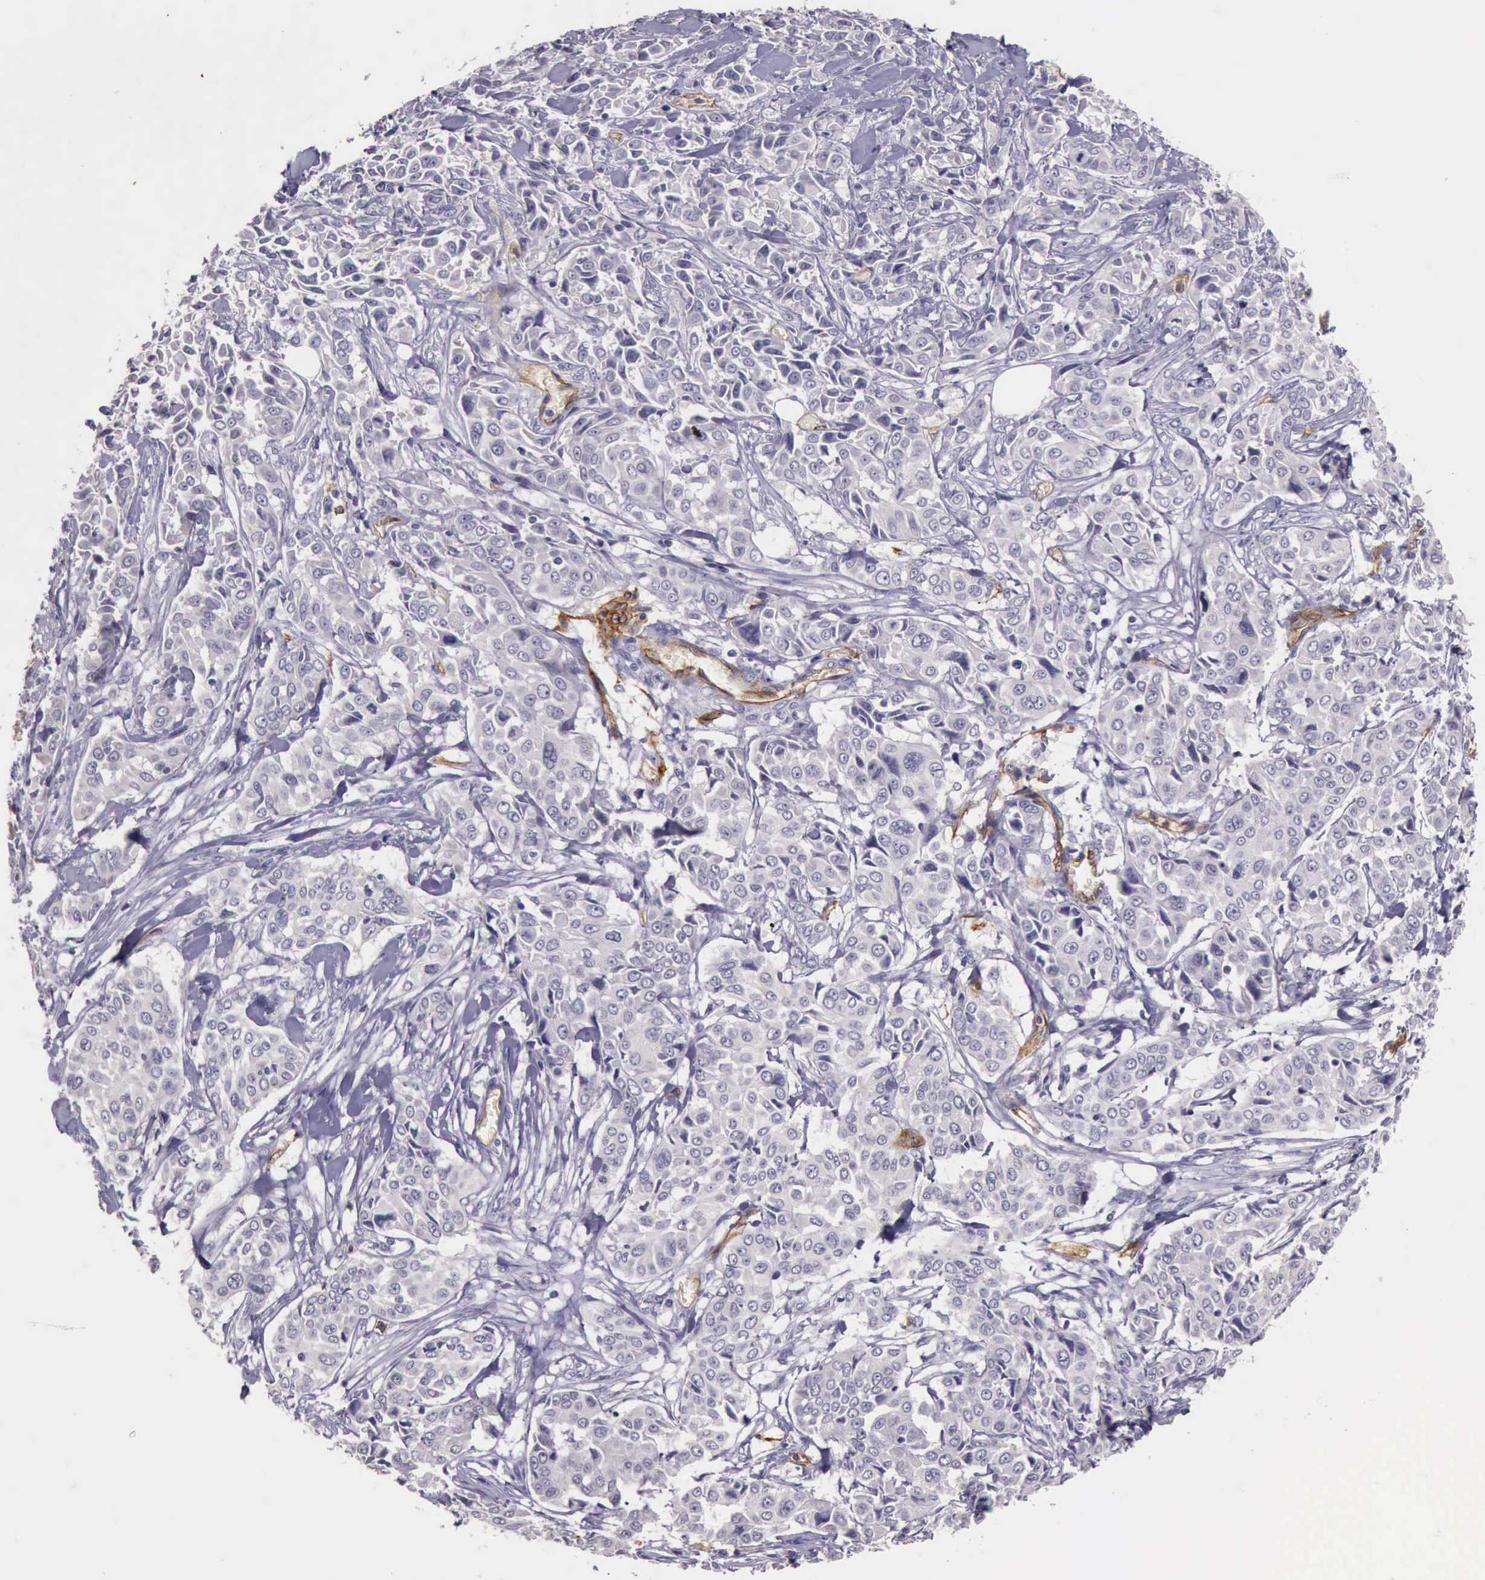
{"staining": {"intensity": "negative", "quantity": "none", "location": "none"}, "tissue": "pancreatic cancer", "cell_type": "Tumor cells", "image_type": "cancer", "snomed": [{"axis": "morphology", "description": "Adenocarcinoma, NOS"}, {"axis": "topography", "description": "Pancreas"}], "caption": "This is a micrograph of IHC staining of adenocarcinoma (pancreatic), which shows no positivity in tumor cells.", "gene": "TCEANC", "patient": {"sex": "female", "age": 52}}